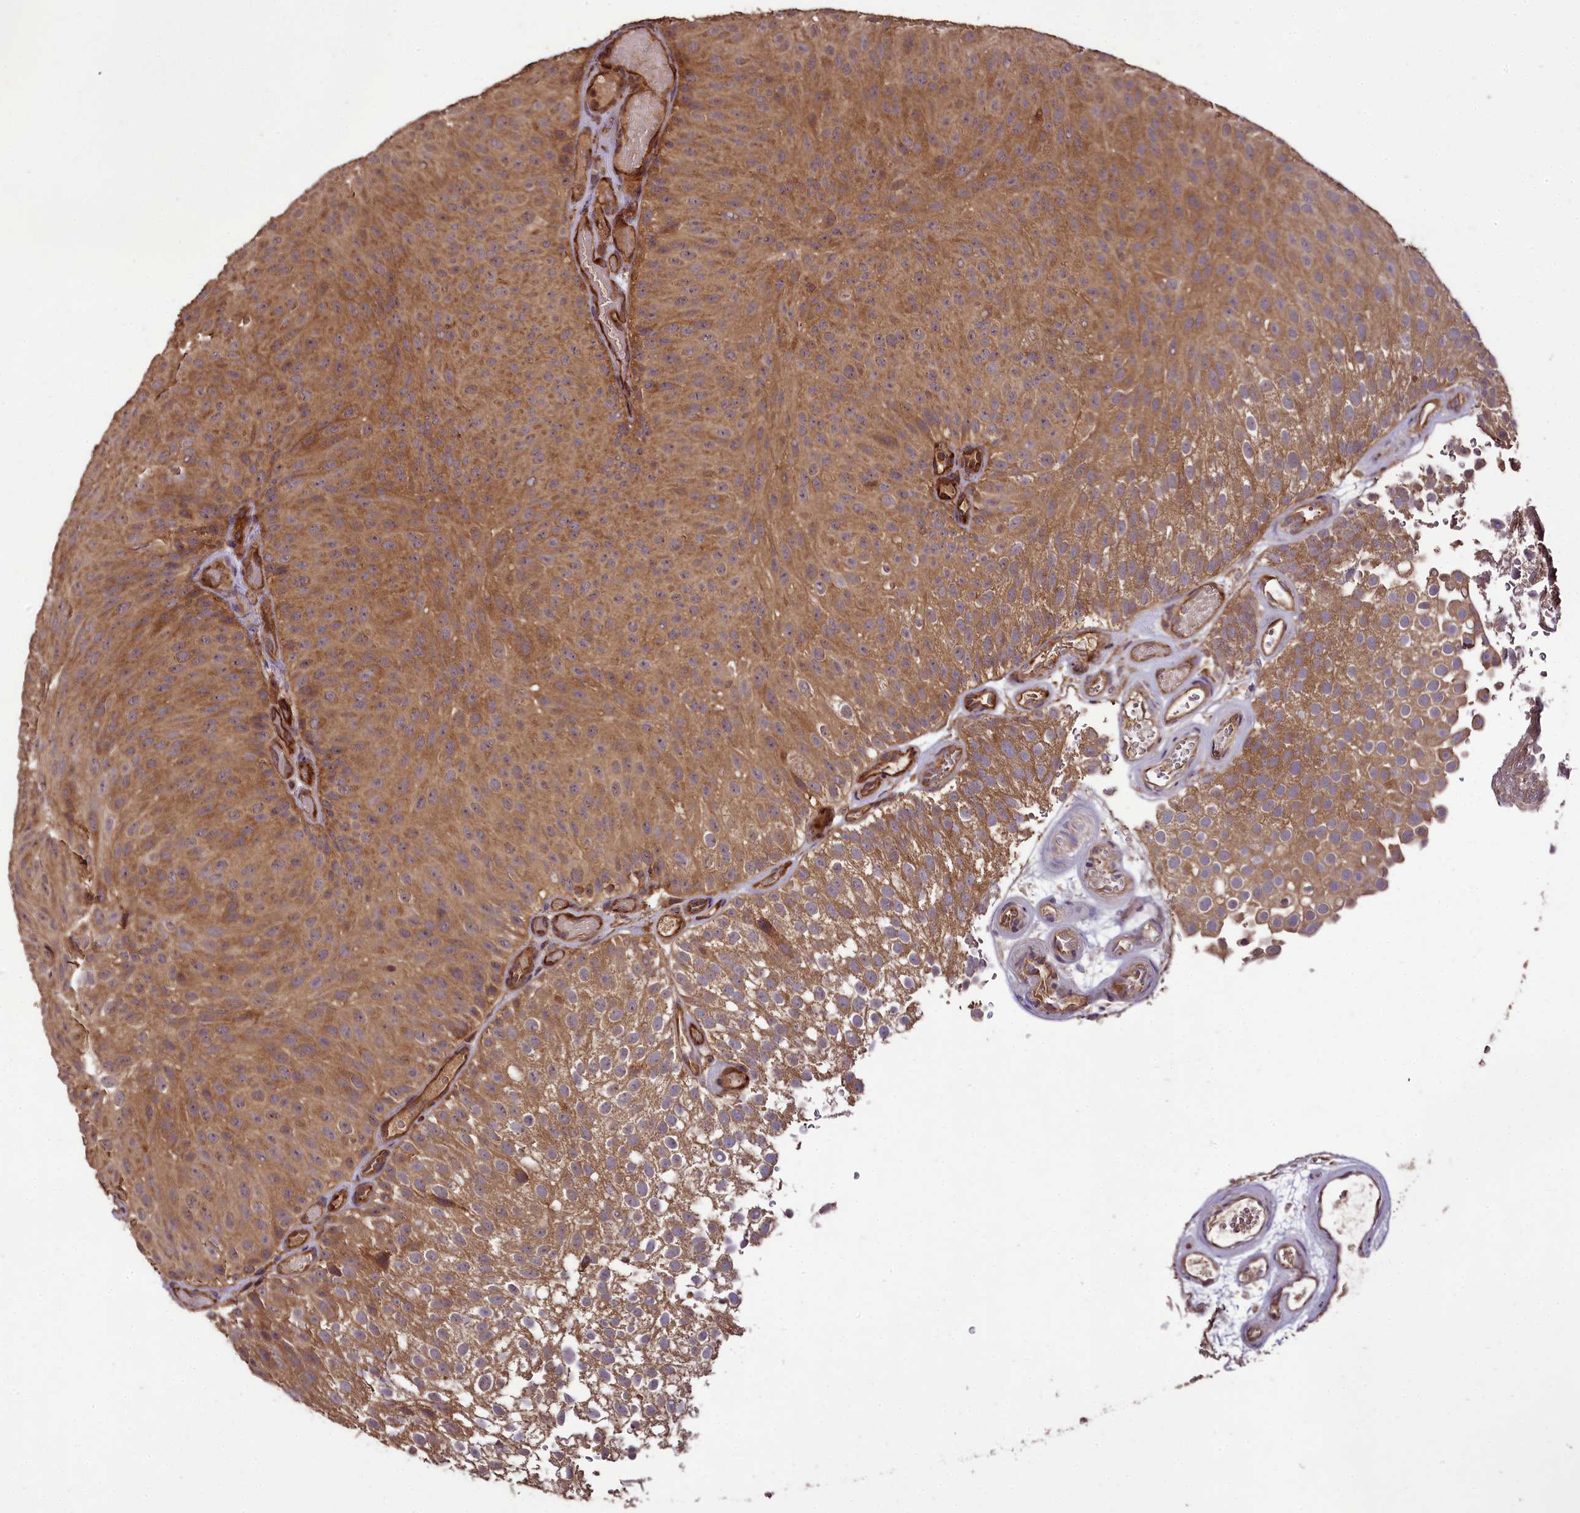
{"staining": {"intensity": "moderate", "quantity": ">75%", "location": "cytoplasmic/membranous"}, "tissue": "urothelial cancer", "cell_type": "Tumor cells", "image_type": "cancer", "snomed": [{"axis": "morphology", "description": "Urothelial carcinoma, Low grade"}, {"axis": "topography", "description": "Urinary bladder"}], "caption": "Protein analysis of urothelial carcinoma (low-grade) tissue shows moderate cytoplasmic/membranous positivity in about >75% of tumor cells.", "gene": "TTLL10", "patient": {"sex": "male", "age": 78}}